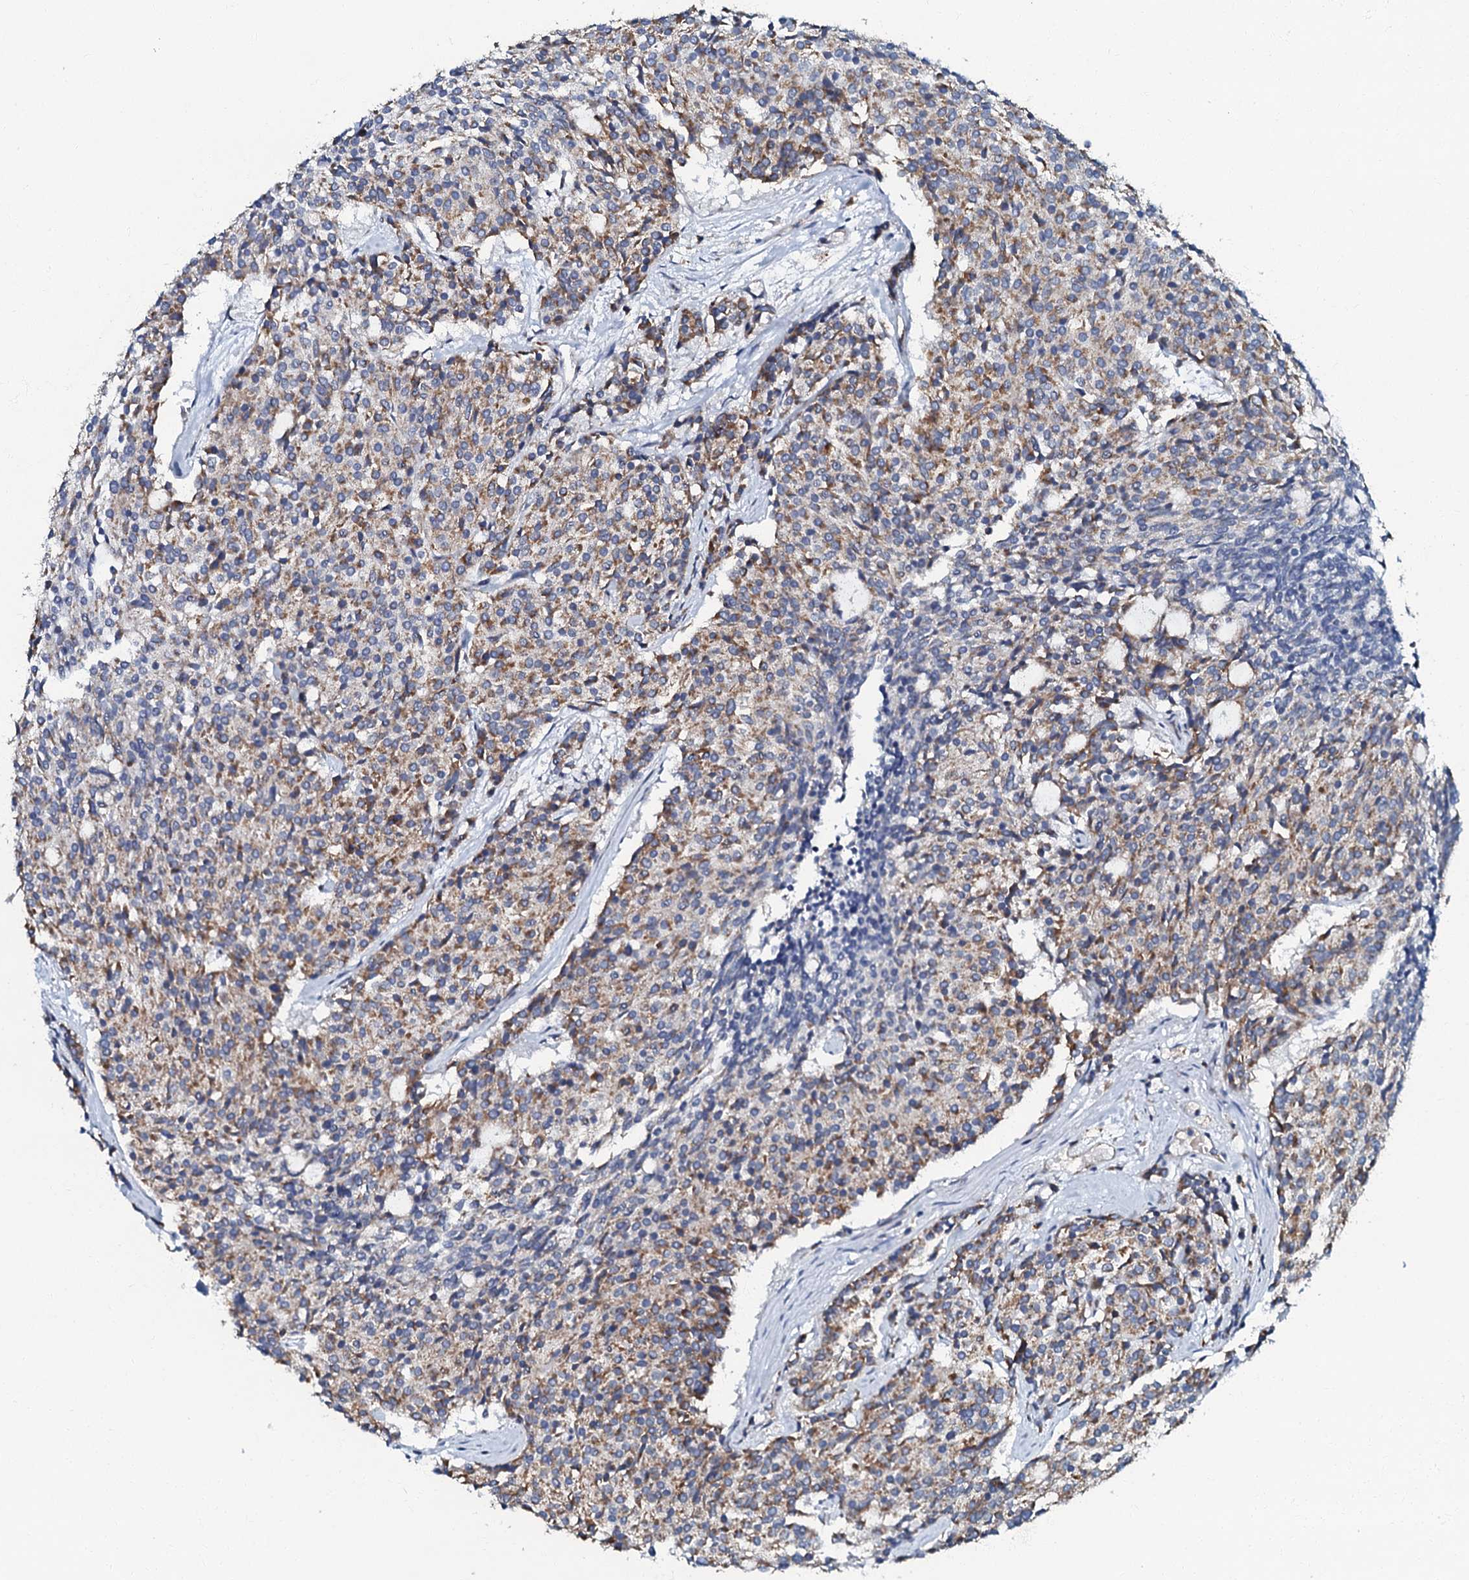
{"staining": {"intensity": "moderate", "quantity": "25%-75%", "location": "cytoplasmic/membranous"}, "tissue": "carcinoid", "cell_type": "Tumor cells", "image_type": "cancer", "snomed": [{"axis": "morphology", "description": "Carcinoid, malignant, NOS"}, {"axis": "topography", "description": "Pancreas"}], "caption": "Protein staining reveals moderate cytoplasmic/membranous staining in approximately 25%-75% of tumor cells in malignant carcinoid. Immunohistochemistry (ihc) stains the protein in brown and the nuclei are stained blue.", "gene": "NDUFA12", "patient": {"sex": "female", "age": 54}}